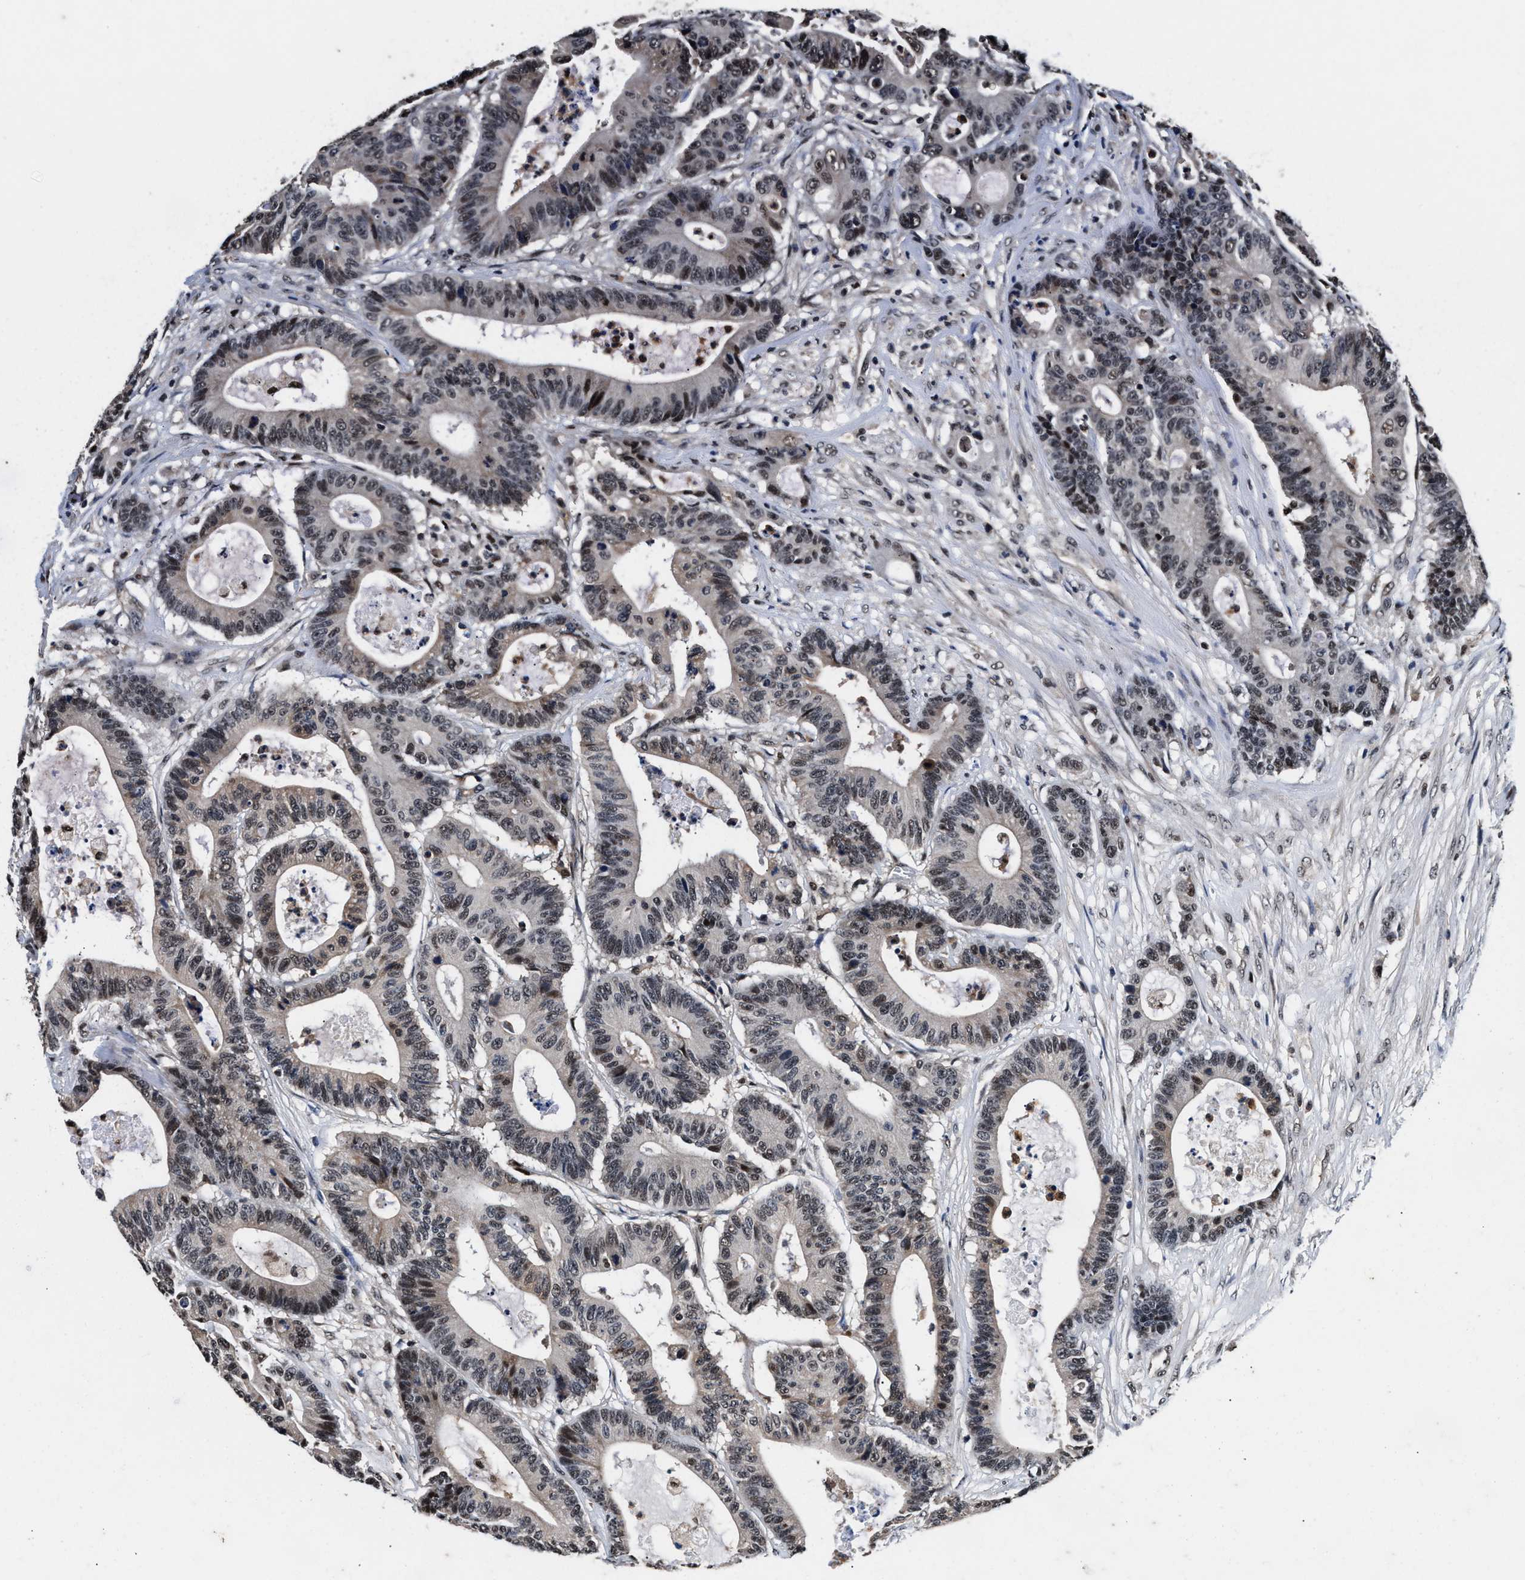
{"staining": {"intensity": "weak", "quantity": "25%-75%", "location": "nuclear"}, "tissue": "colorectal cancer", "cell_type": "Tumor cells", "image_type": "cancer", "snomed": [{"axis": "morphology", "description": "Adenocarcinoma, NOS"}, {"axis": "topography", "description": "Colon"}], "caption": "DAB (3,3'-diaminobenzidine) immunohistochemical staining of adenocarcinoma (colorectal) exhibits weak nuclear protein staining in about 25%-75% of tumor cells. (DAB IHC, brown staining for protein, blue staining for nuclei).", "gene": "USP16", "patient": {"sex": "female", "age": 84}}